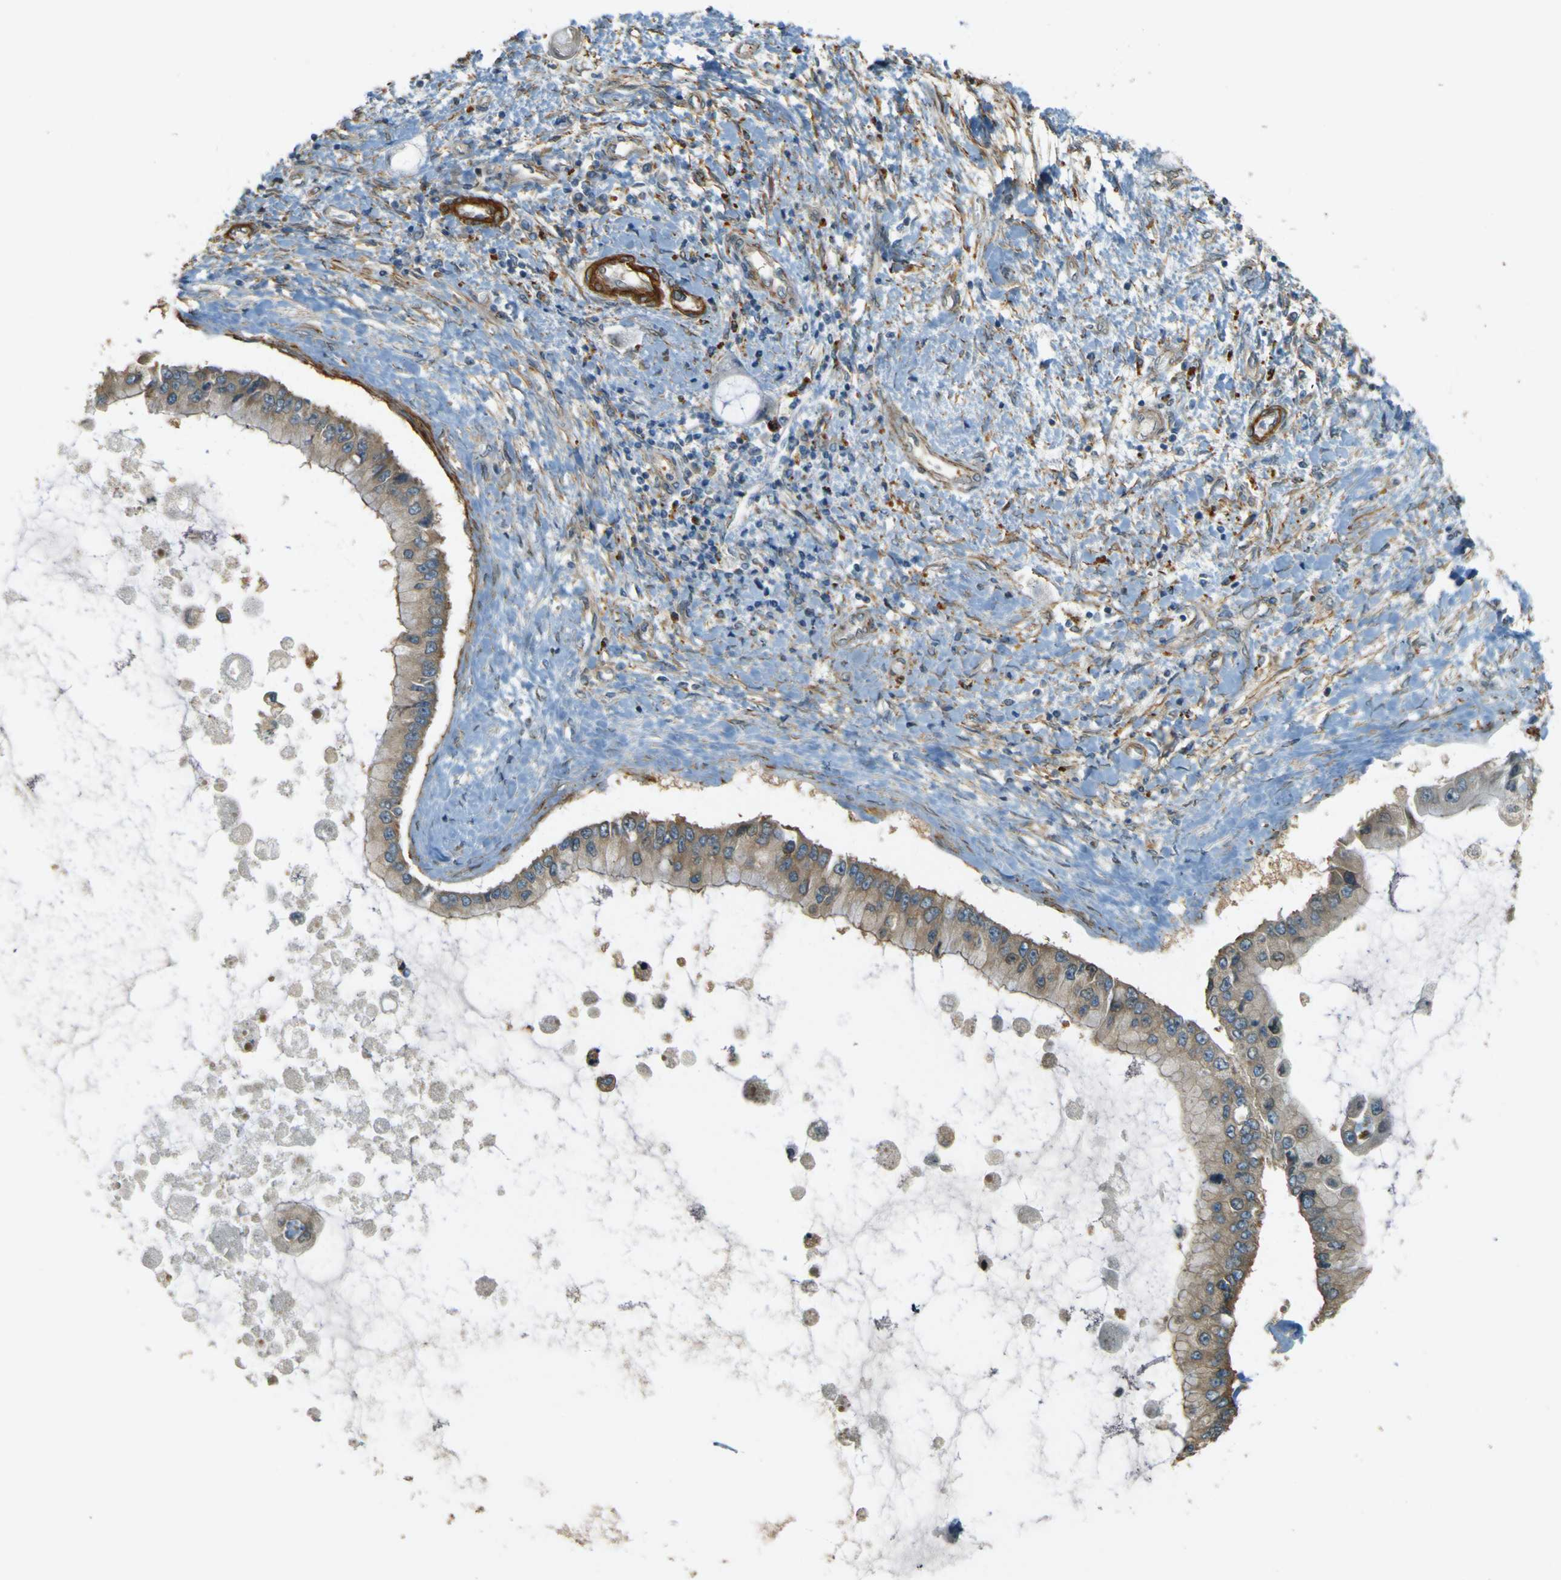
{"staining": {"intensity": "weak", "quantity": "25%-75%", "location": "cytoplasmic/membranous"}, "tissue": "liver cancer", "cell_type": "Tumor cells", "image_type": "cancer", "snomed": [{"axis": "morphology", "description": "Cholangiocarcinoma"}, {"axis": "topography", "description": "Liver"}], "caption": "Protein expression by immunohistochemistry reveals weak cytoplasmic/membranous positivity in about 25%-75% of tumor cells in liver cancer. (DAB (3,3'-diaminobenzidine) = brown stain, brightfield microscopy at high magnification).", "gene": "NEXN", "patient": {"sex": "male", "age": 50}}